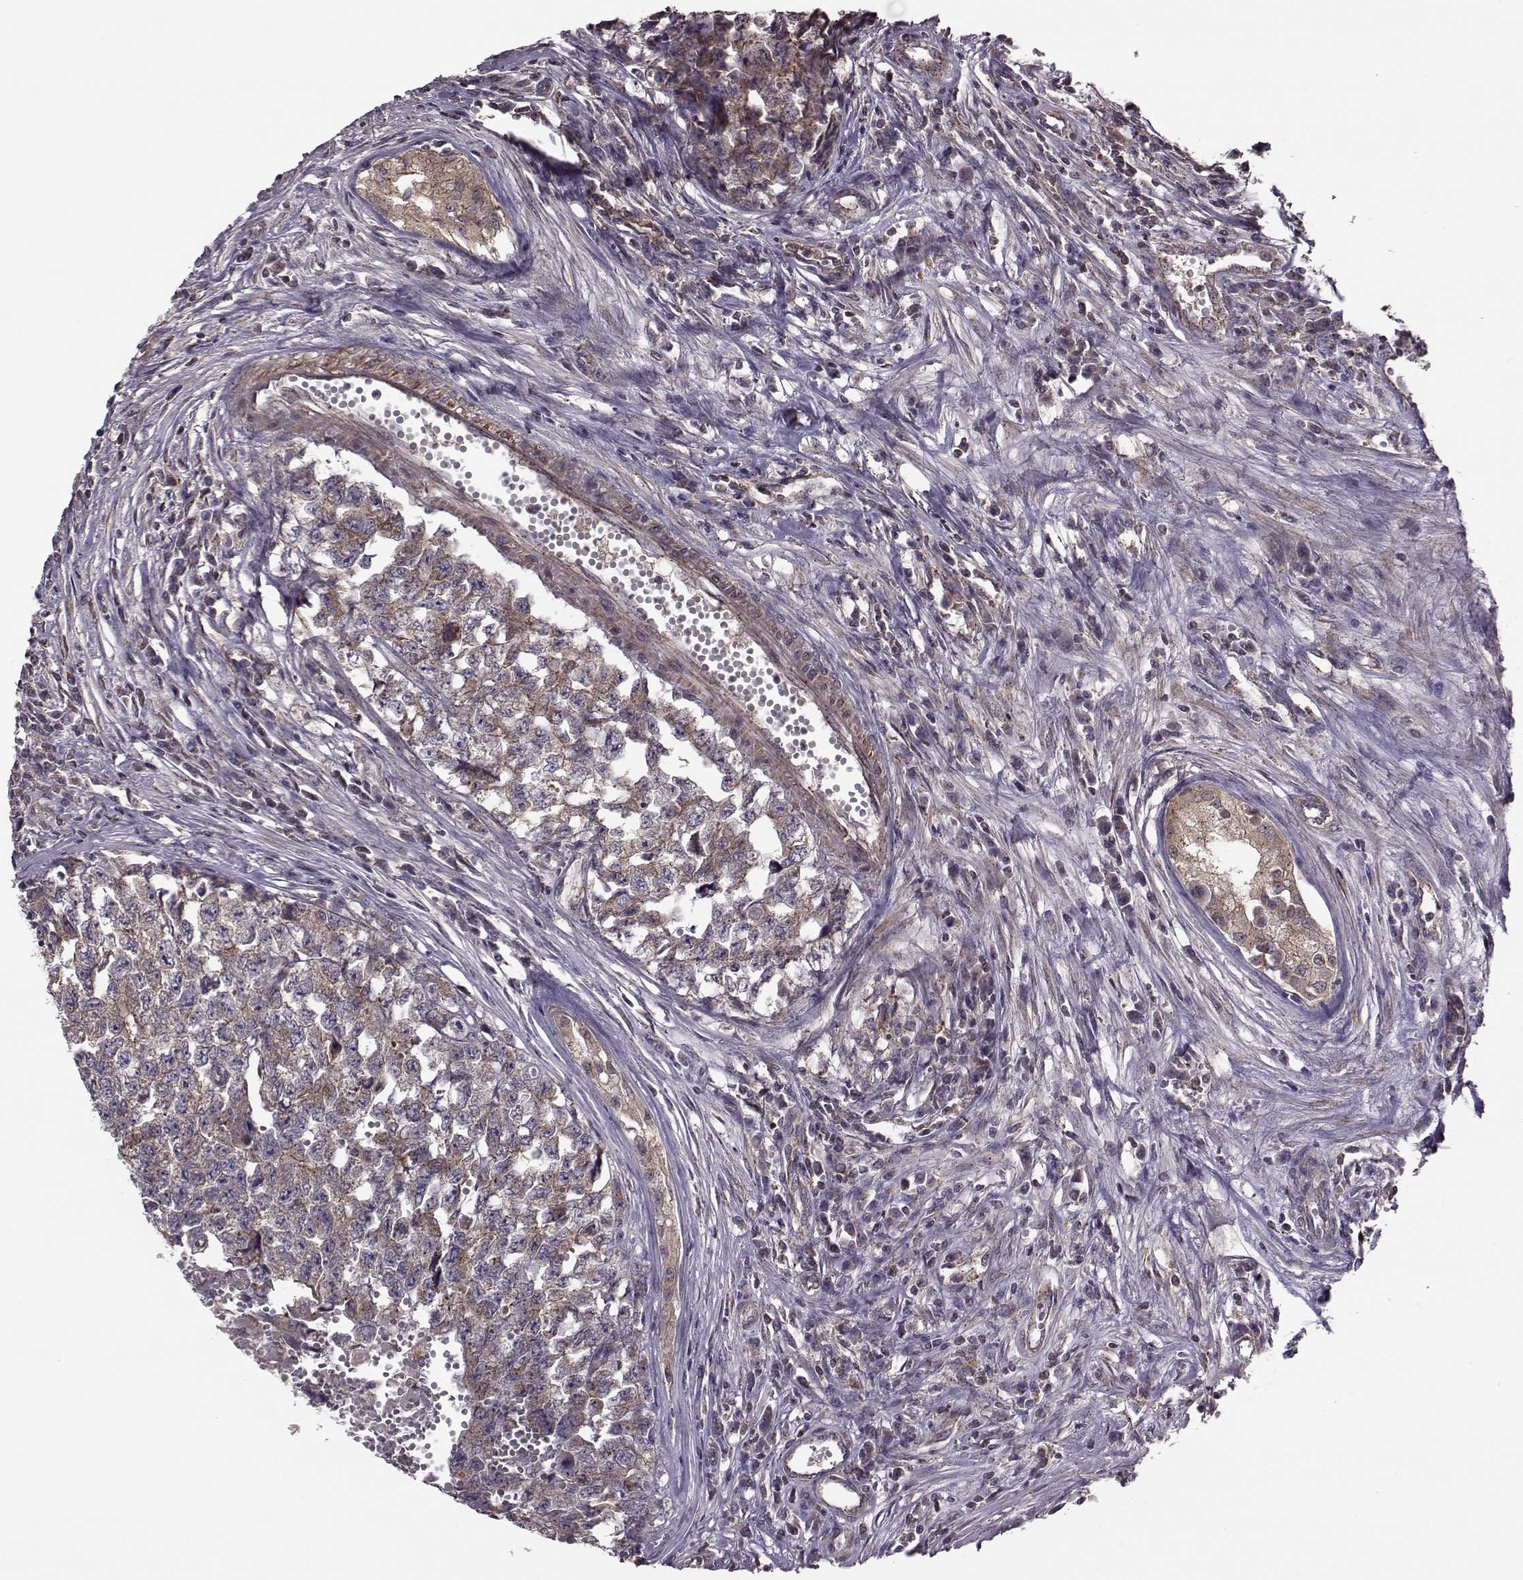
{"staining": {"intensity": "moderate", "quantity": ">75%", "location": "cytoplasmic/membranous"}, "tissue": "testis cancer", "cell_type": "Tumor cells", "image_type": "cancer", "snomed": [{"axis": "morphology", "description": "Seminoma, NOS"}, {"axis": "morphology", "description": "Carcinoma, Embryonal, NOS"}, {"axis": "topography", "description": "Testis"}], "caption": "Protein expression analysis of human testis embryonal carcinoma reveals moderate cytoplasmic/membranous staining in approximately >75% of tumor cells. Ihc stains the protein in brown and the nuclei are stained blue.", "gene": "FNIP2", "patient": {"sex": "male", "age": 22}}